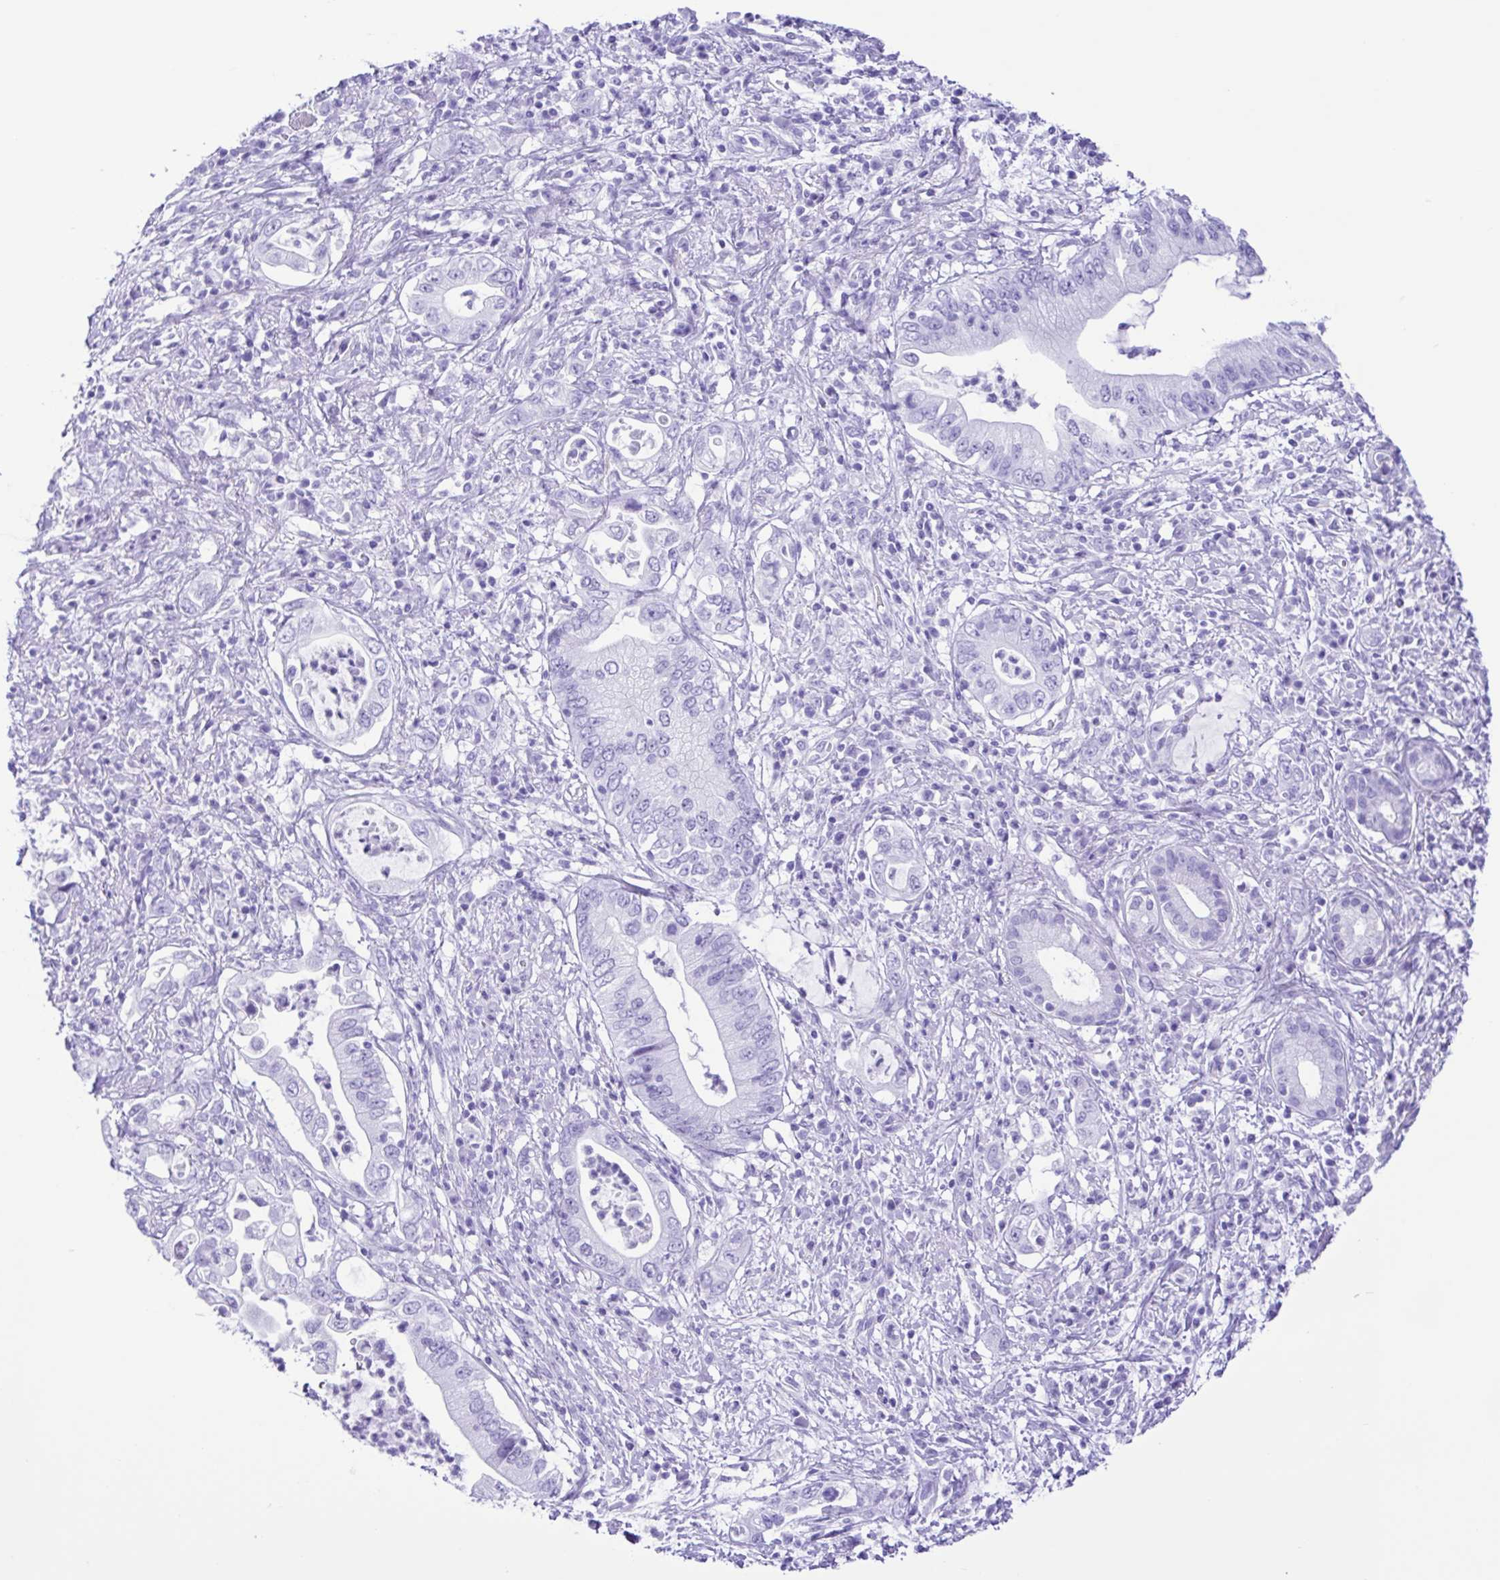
{"staining": {"intensity": "negative", "quantity": "none", "location": "none"}, "tissue": "pancreatic cancer", "cell_type": "Tumor cells", "image_type": "cancer", "snomed": [{"axis": "morphology", "description": "Adenocarcinoma, NOS"}, {"axis": "topography", "description": "Pancreas"}], "caption": "The image shows no staining of tumor cells in pancreatic cancer.", "gene": "ERP27", "patient": {"sex": "female", "age": 72}}